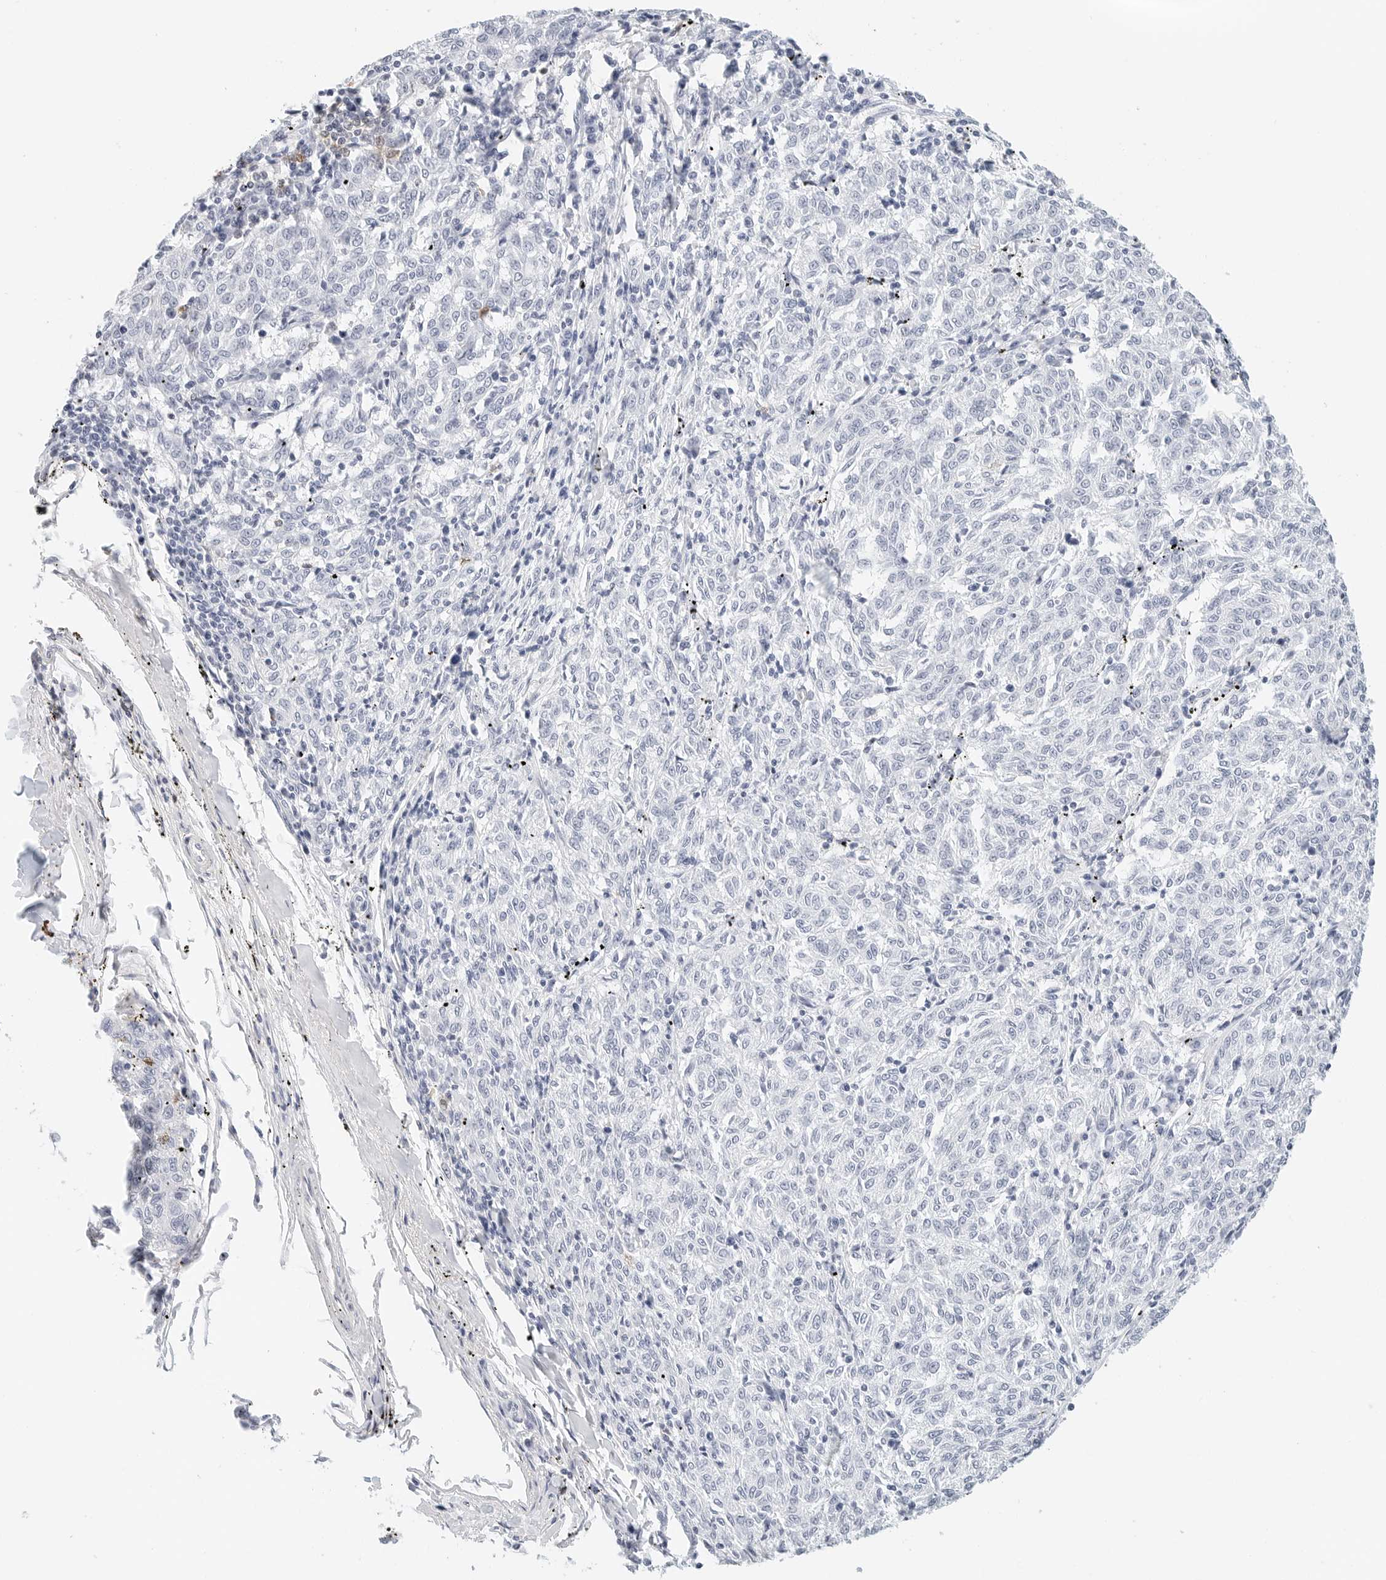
{"staining": {"intensity": "negative", "quantity": "none", "location": "none"}, "tissue": "melanoma", "cell_type": "Tumor cells", "image_type": "cancer", "snomed": [{"axis": "morphology", "description": "Malignant melanoma, NOS"}, {"axis": "topography", "description": "Skin"}], "caption": "A high-resolution histopathology image shows immunohistochemistry staining of malignant melanoma, which demonstrates no significant staining in tumor cells.", "gene": "CD22", "patient": {"sex": "female", "age": 72}}